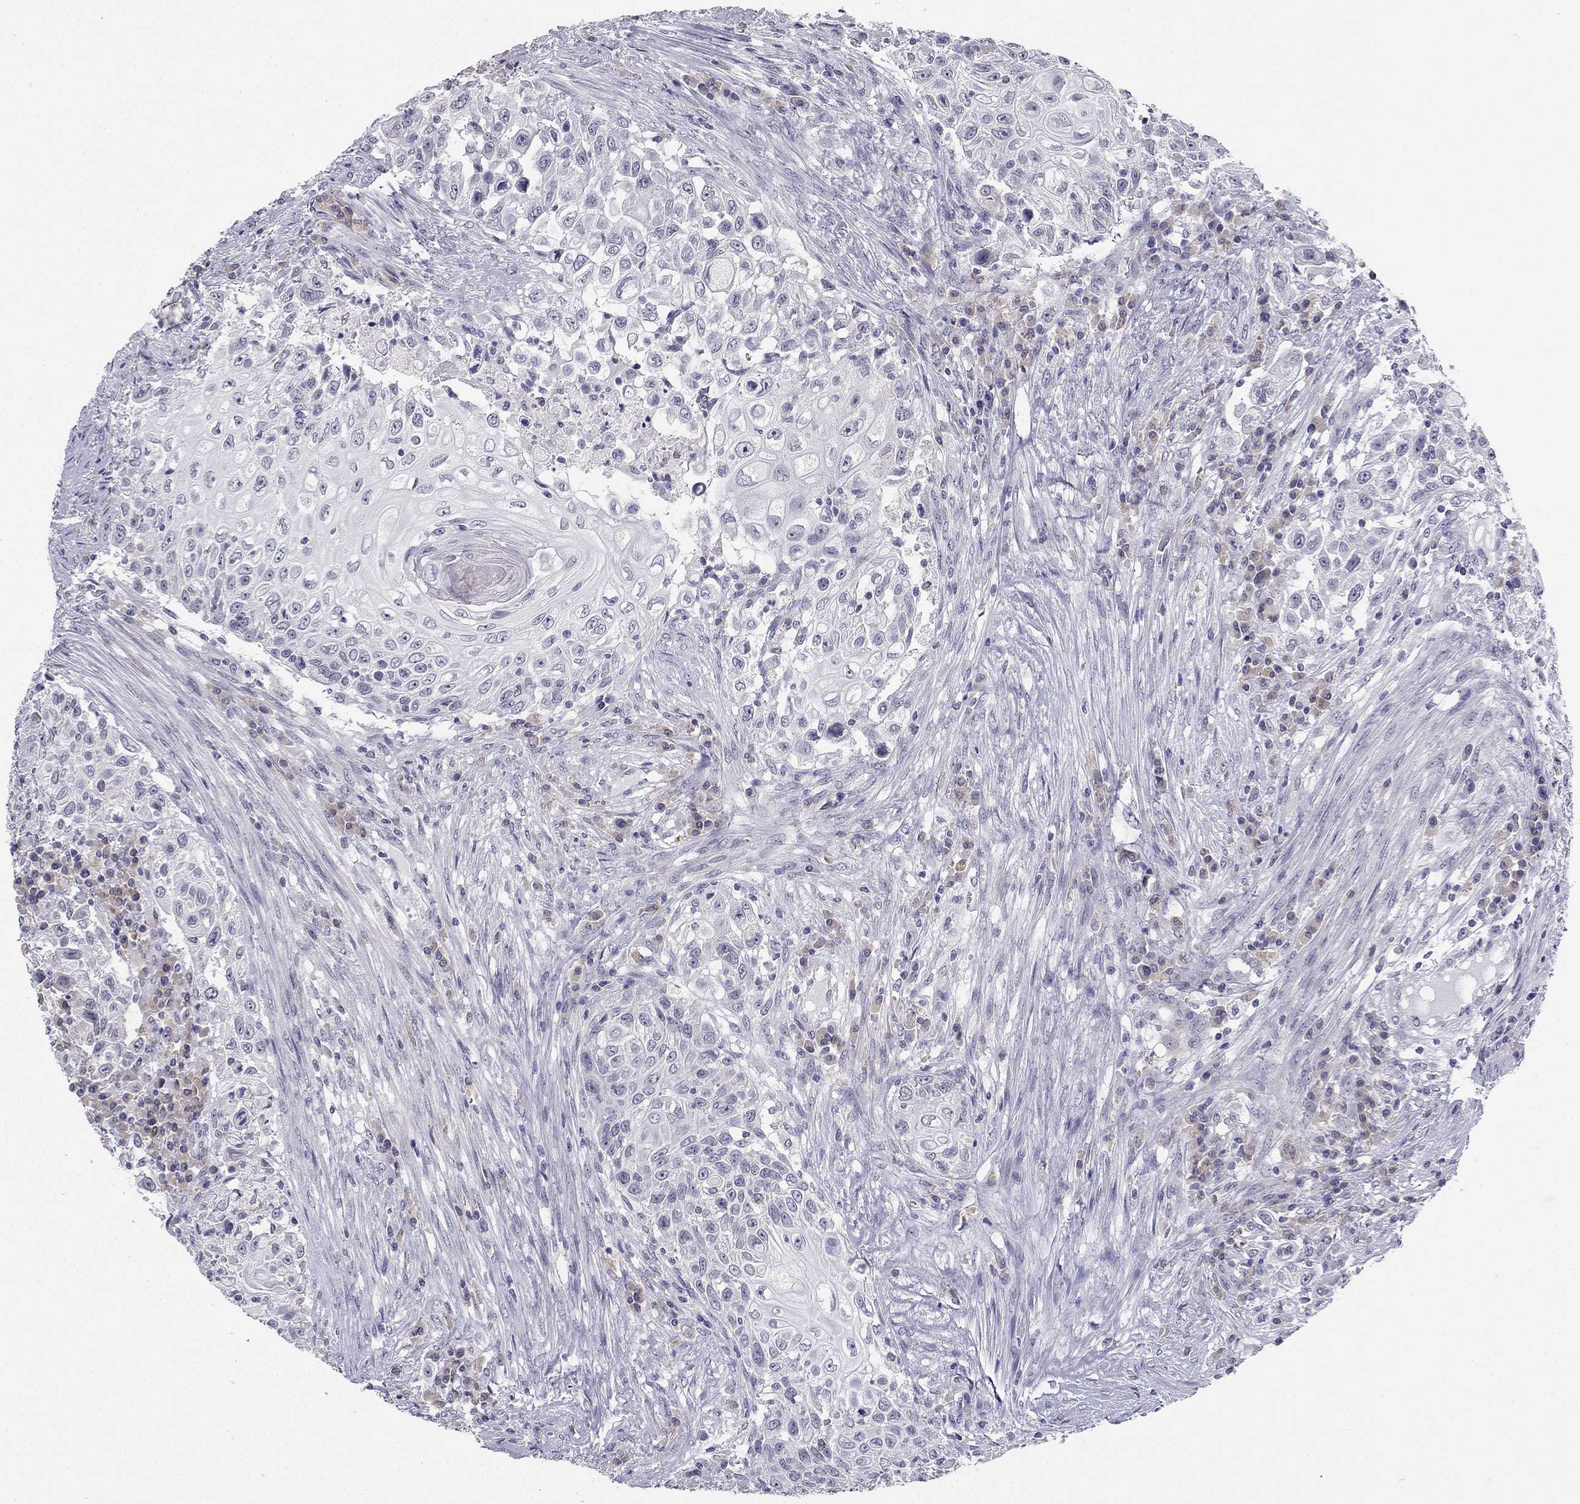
{"staining": {"intensity": "negative", "quantity": "none", "location": "none"}, "tissue": "urothelial cancer", "cell_type": "Tumor cells", "image_type": "cancer", "snomed": [{"axis": "morphology", "description": "Urothelial carcinoma, High grade"}, {"axis": "topography", "description": "Urinary bladder"}], "caption": "Immunohistochemical staining of urothelial carcinoma (high-grade) exhibits no significant expression in tumor cells. Nuclei are stained in blue.", "gene": "C16orf89", "patient": {"sex": "female", "age": 56}}